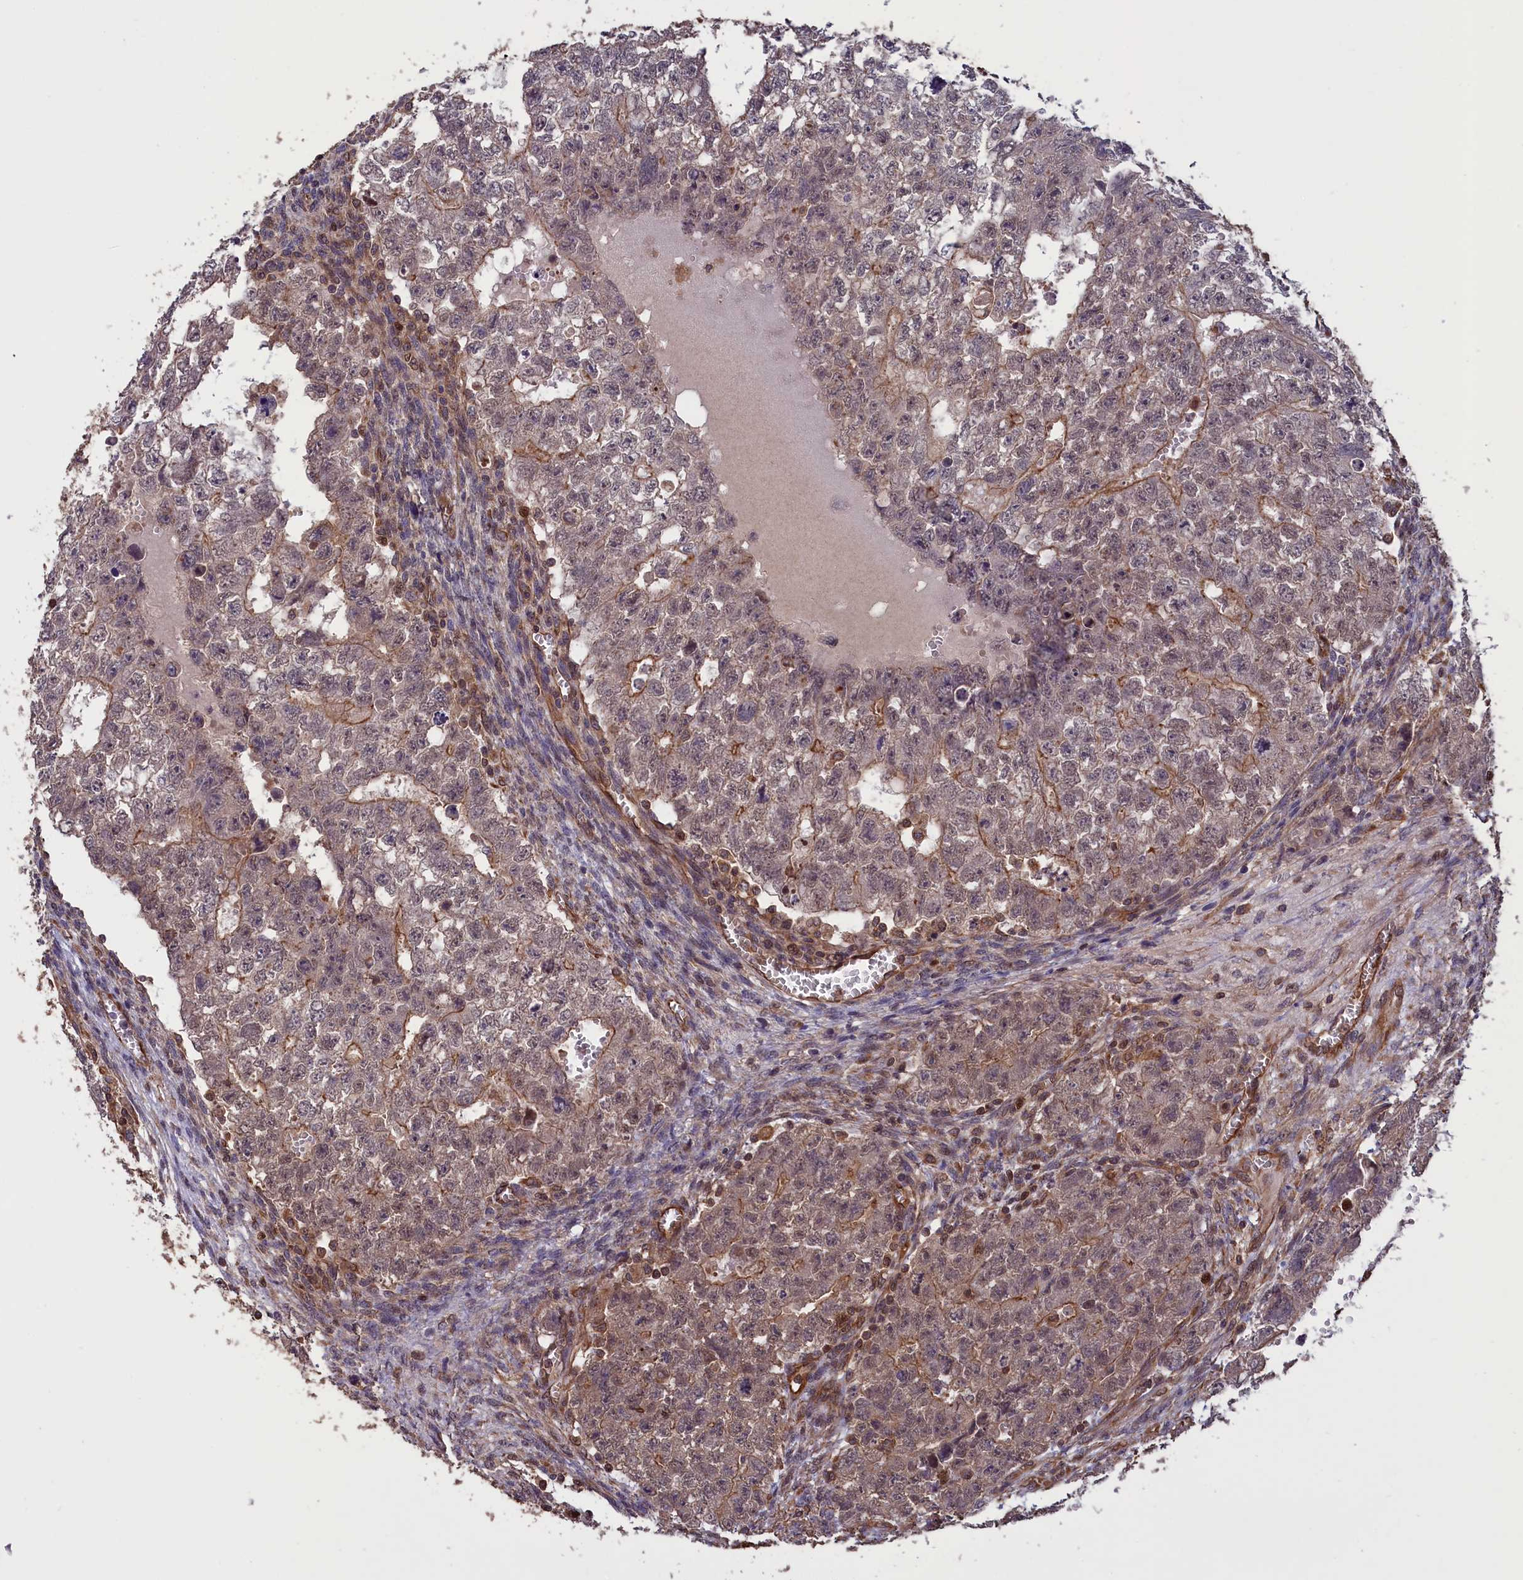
{"staining": {"intensity": "moderate", "quantity": "25%-75%", "location": "cytoplasmic/membranous"}, "tissue": "testis cancer", "cell_type": "Tumor cells", "image_type": "cancer", "snomed": [{"axis": "morphology", "description": "Seminoma, NOS"}, {"axis": "morphology", "description": "Carcinoma, Embryonal, NOS"}, {"axis": "topography", "description": "Testis"}], "caption": "IHC histopathology image of seminoma (testis) stained for a protein (brown), which reveals medium levels of moderate cytoplasmic/membranous expression in approximately 25%-75% of tumor cells.", "gene": "DAPK3", "patient": {"sex": "male", "age": 38}}